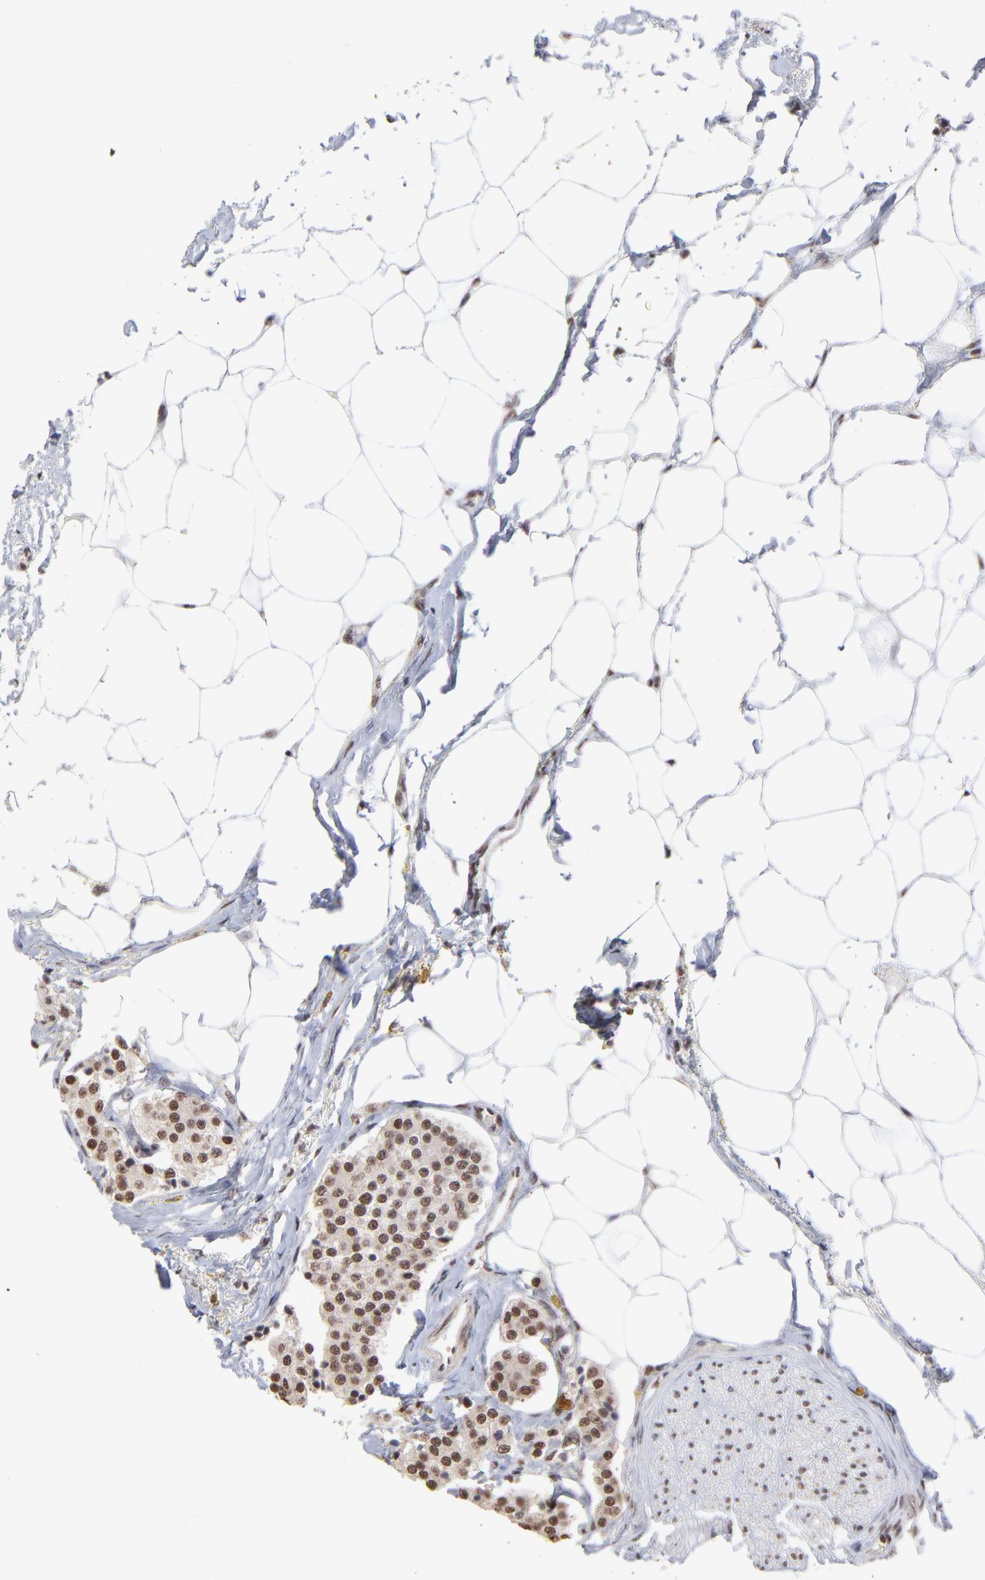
{"staining": {"intensity": "strong", "quantity": ">75%", "location": "cytoplasmic/membranous,nuclear"}, "tissue": "carcinoid", "cell_type": "Tumor cells", "image_type": "cancer", "snomed": [{"axis": "morphology", "description": "Carcinoid, malignant, NOS"}, {"axis": "topography", "description": "Colon"}], "caption": "Immunohistochemical staining of carcinoid displays high levels of strong cytoplasmic/membranous and nuclear protein staining in approximately >75% of tumor cells.", "gene": "ZNF3", "patient": {"sex": "female", "age": 61}}